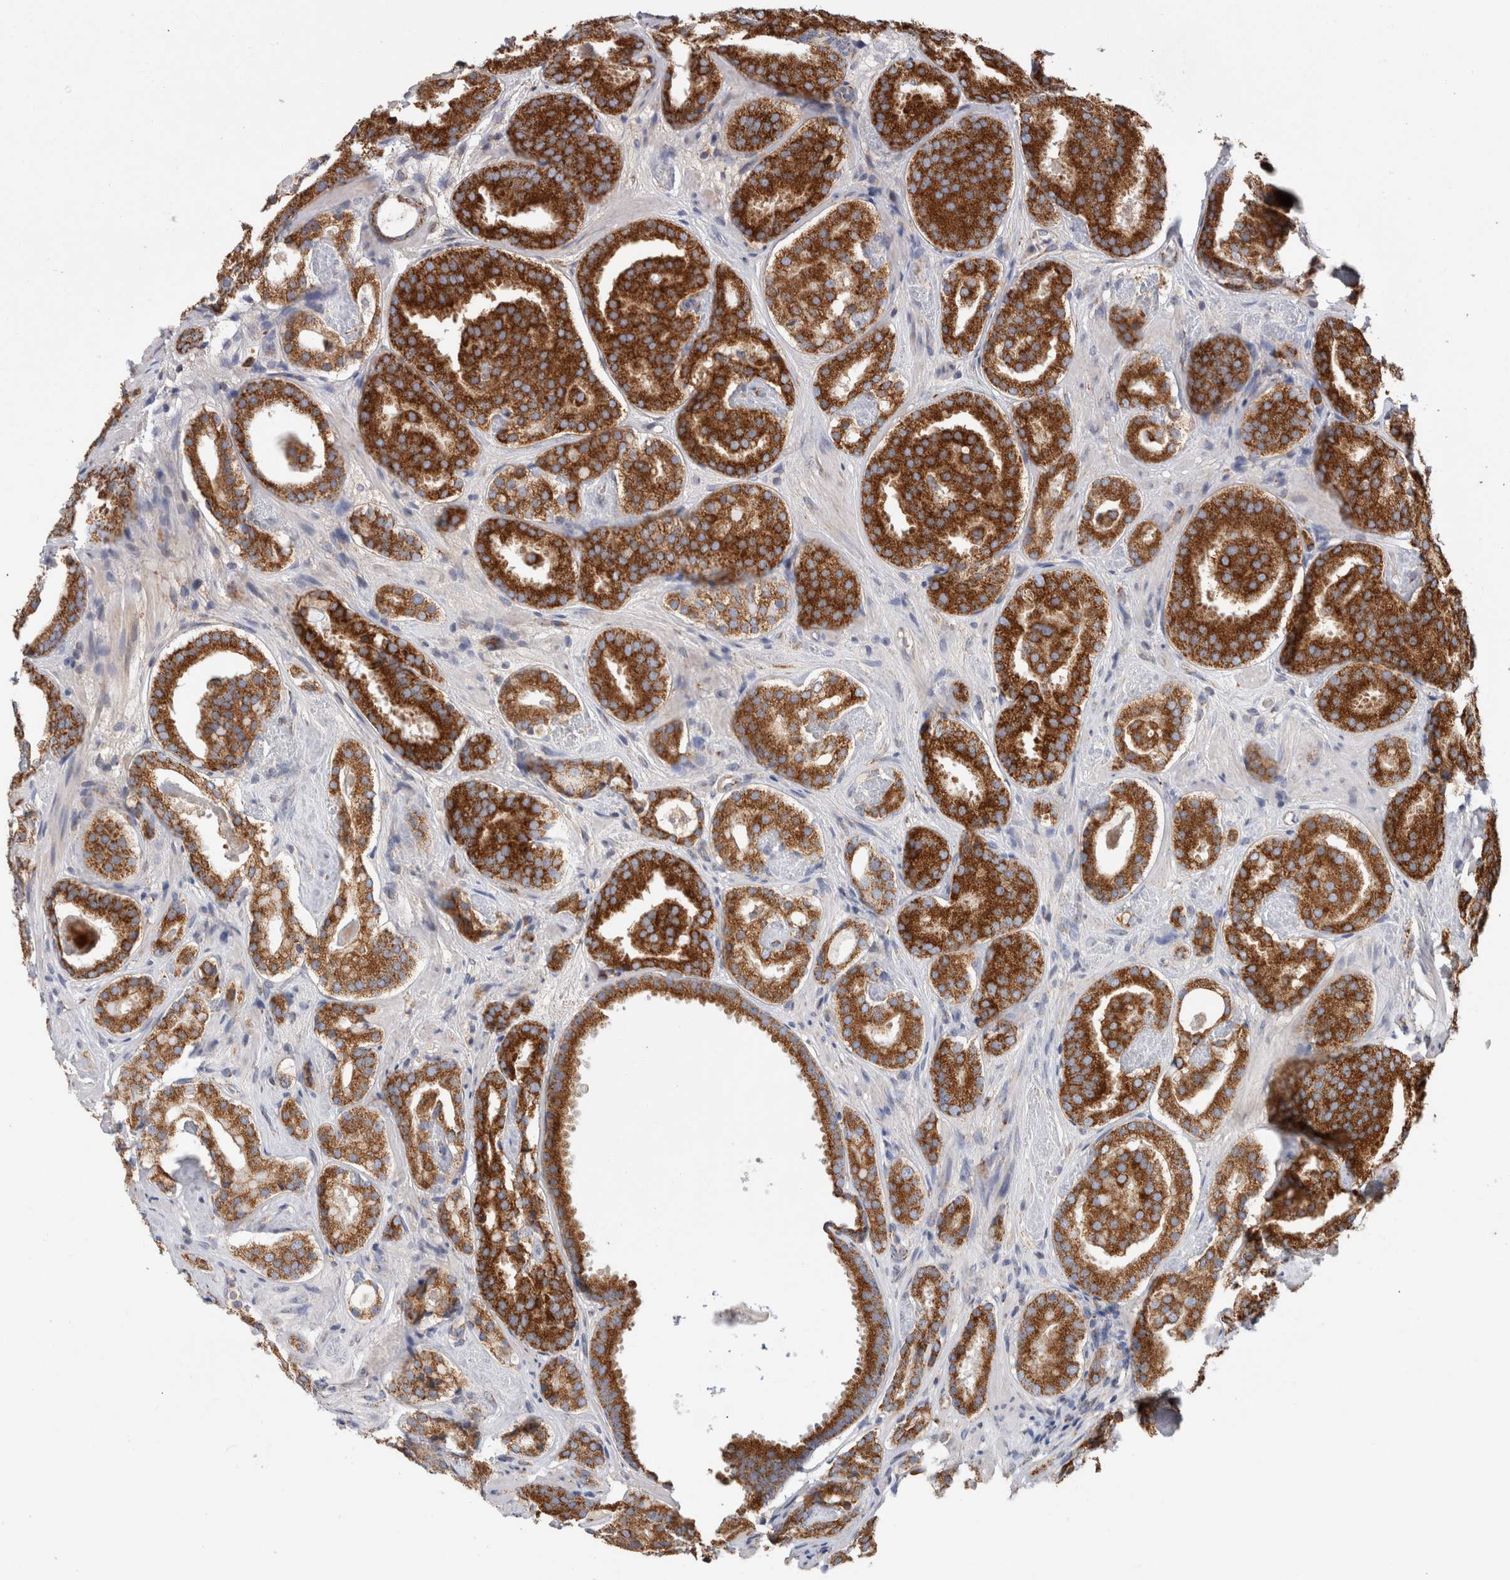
{"staining": {"intensity": "strong", "quantity": ">75%", "location": "cytoplasmic/membranous"}, "tissue": "prostate cancer", "cell_type": "Tumor cells", "image_type": "cancer", "snomed": [{"axis": "morphology", "description": "Adenocarcinoma, Low grade"}, {"axis": "topography", "description": "Prostate"}], "caption": "The histopathology image displays staining of low-grade adenocarcinoma (prostate), revealing strong cytoplasmic/membranous protein expression (brown color) within tumor cells.", "gene": "IARS2", "patient": {"sex": "male", "age": 69}}